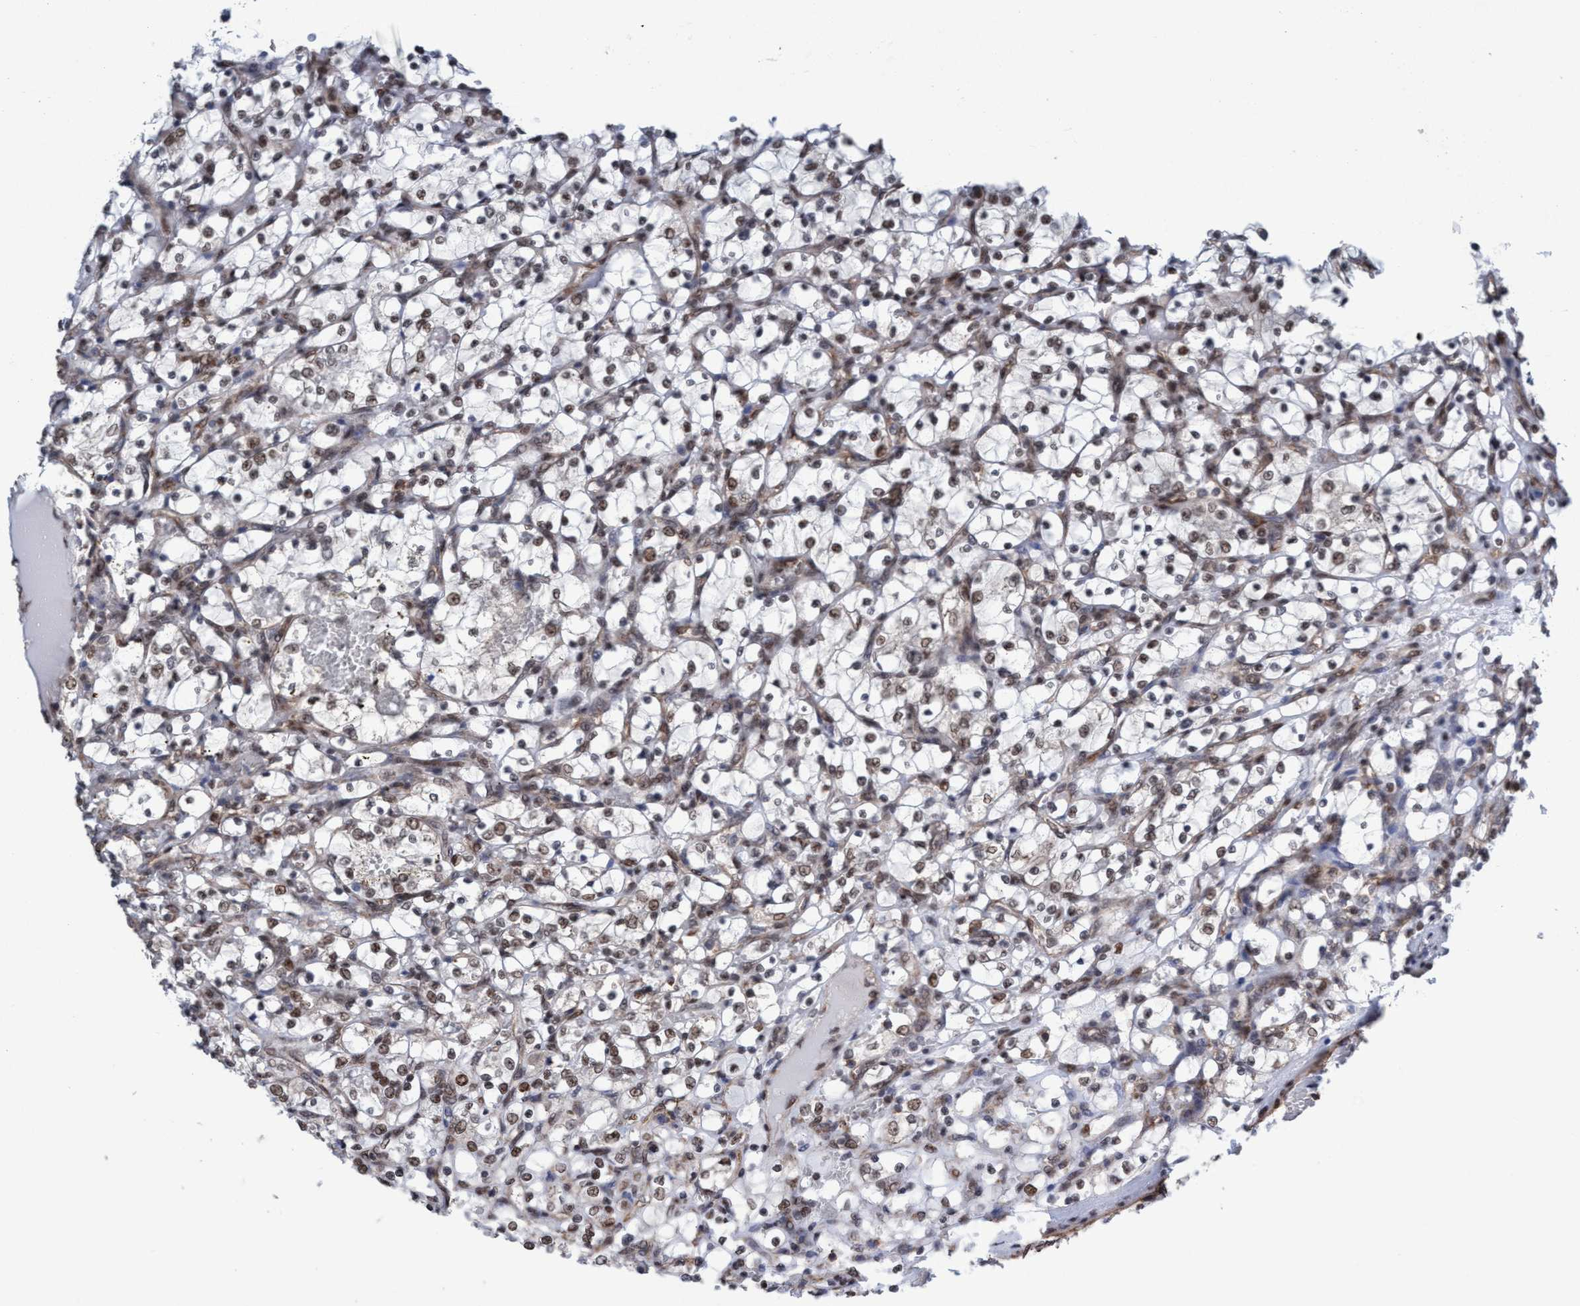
{"staining": {"intensity": "moderate", "quantity": ">75%", "location": "nuclear"}, "tissue": "renal cancer", "cell_type": "Tumor cells", "image_type": "cancer", "snomed": [{"axis": "morphology", "description": "Adenocarcinoma, NOS"}, {"axis": "topography", "description": "Kidney"}], "caption": "Immunohistochemistry (IHC) (DAB) staining of human renal cancer reveals moderate nuclear protein expression in approximately >75% of tumor cells.", "gene": "METAP2", "patient": {"sex": "female", "age": 69}}